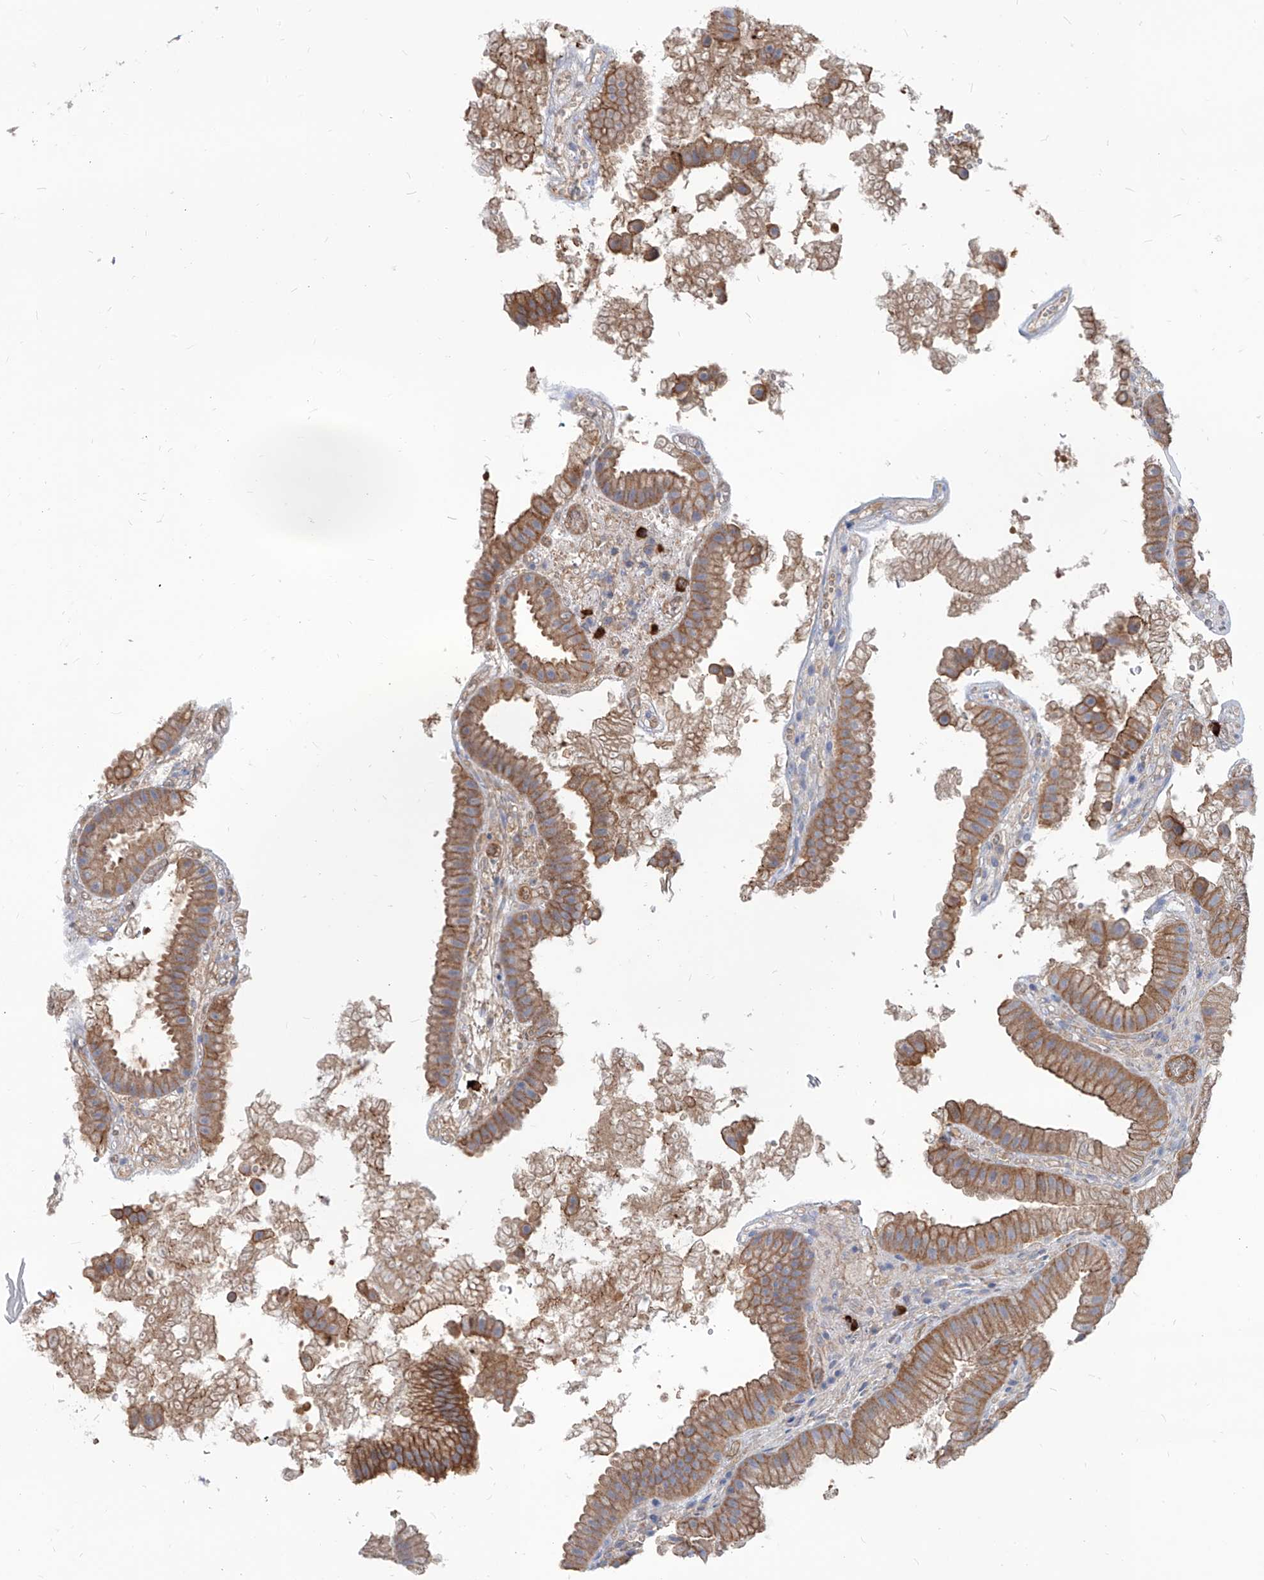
{"staining": {"intensity": "moderate", "quantity": ">75%", "location": "cytoplasmic/membranous"}, "tissue": "gallbladder", "cell_type": "Glandular cells", "image_type": "normal", "snomed": [{"axis": "morphology", "description": "Normal tissue, NOS"}, {"axis": "topography", "description": "Gallbladder"}], "caption": "IHC of benign human gallbladder displays medium levels of moderate cytoplasmic/membranous expression in about >75% of glandular cells. Immunohistochemistry stains the protein in brown and the nuclei are stained blue.", "gene": "AKAP10", "patient": {"sex": "female", "age": 30}}